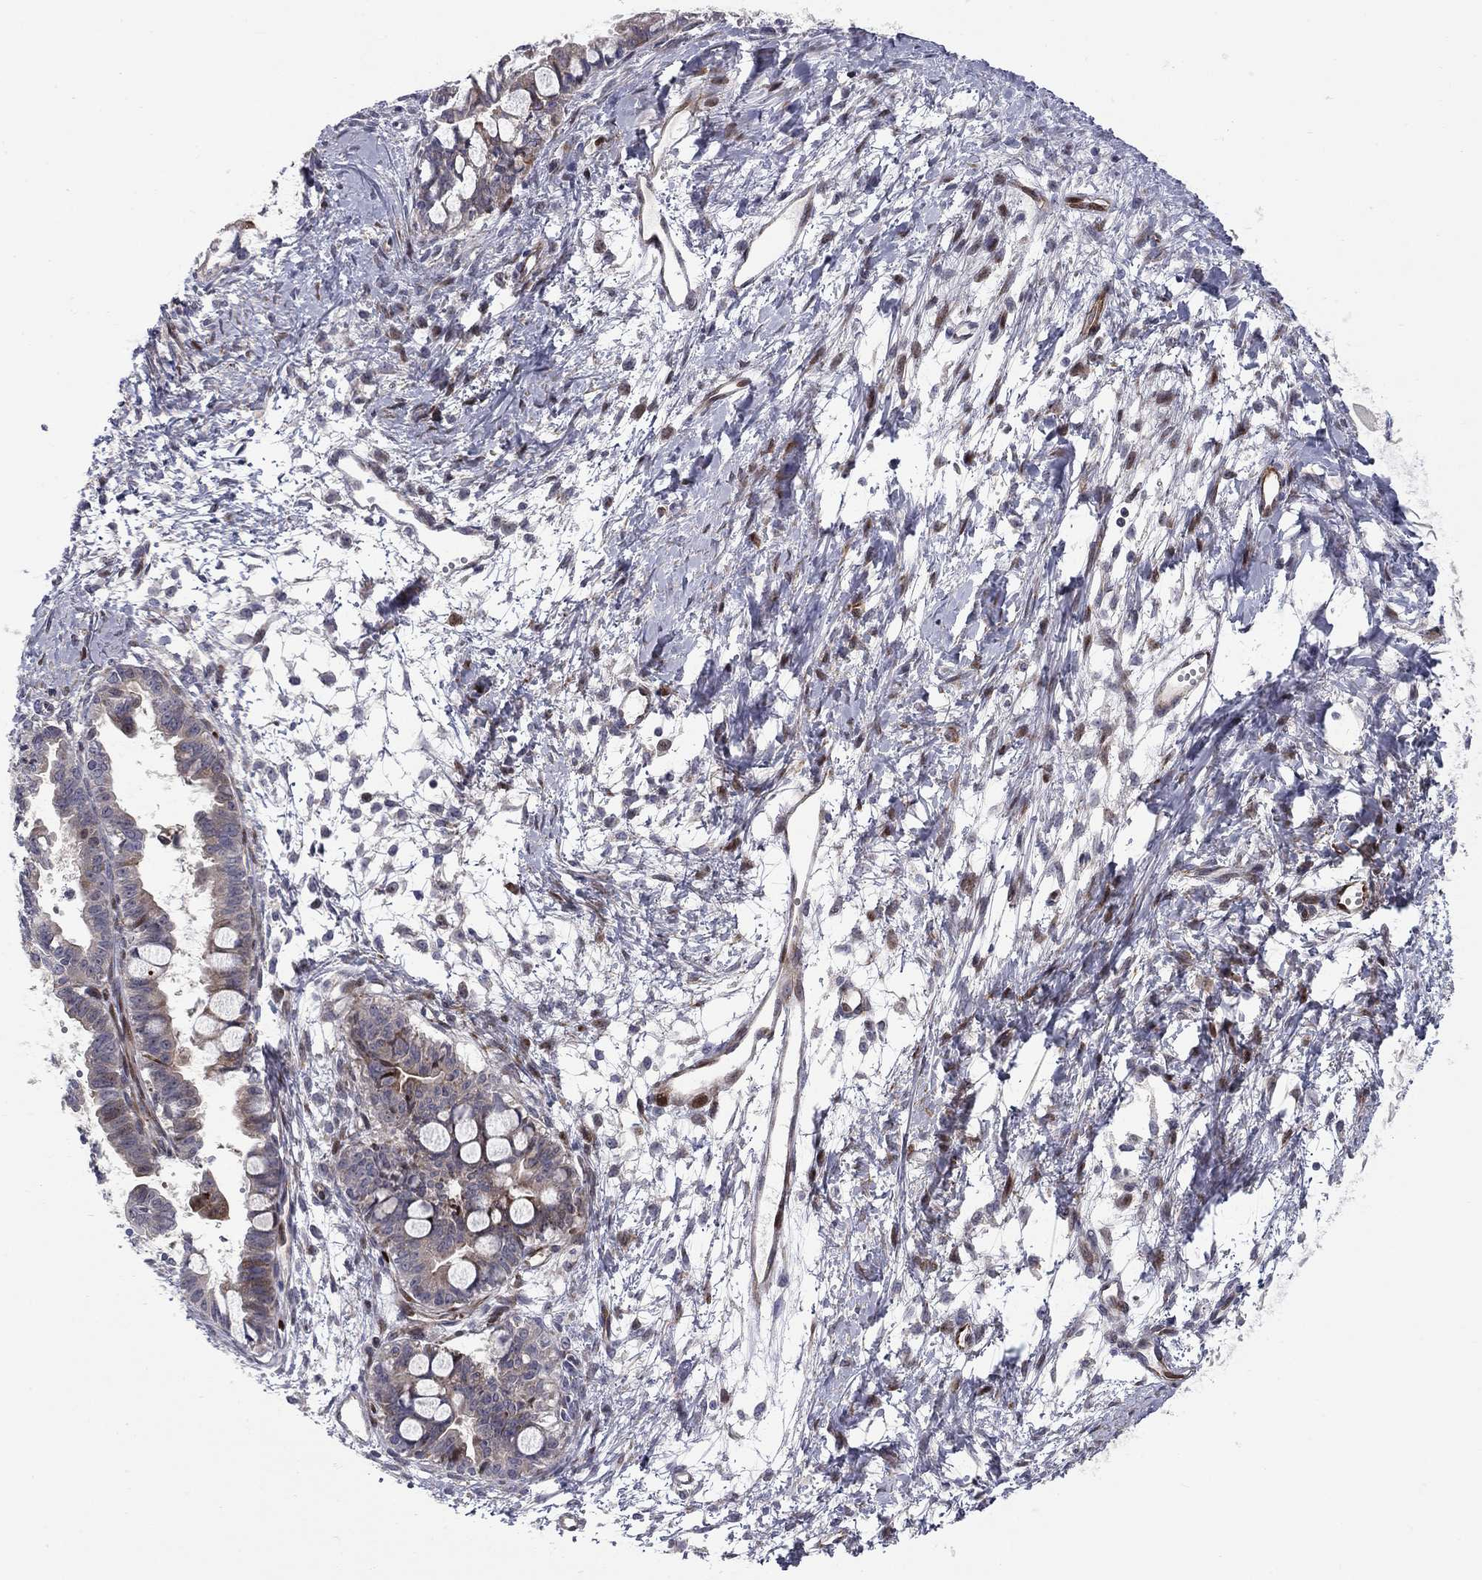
{"staining": {"intensity": "negative", "quantity": "none", "location": "none"}, "tissue": "ovarian cancer", "cell_type": "Tumor cells", "image_type": "cancer", "snomed": [{"axis": "morphology", "description": "Cystadenocarcinoma, mucinous, NOS"}, {"axis": "topography", "description": "Ovary"}], "caption": "IHC micrograph of mucinous cystadenocarcinoma (ovarian) stained for a protein (brown), which demonstrates no staining in tumor cells. (DAB immunohistochemistry, high magnification).", "gene": "MIOS", "patient": {"sex": "female", "age": 63}}